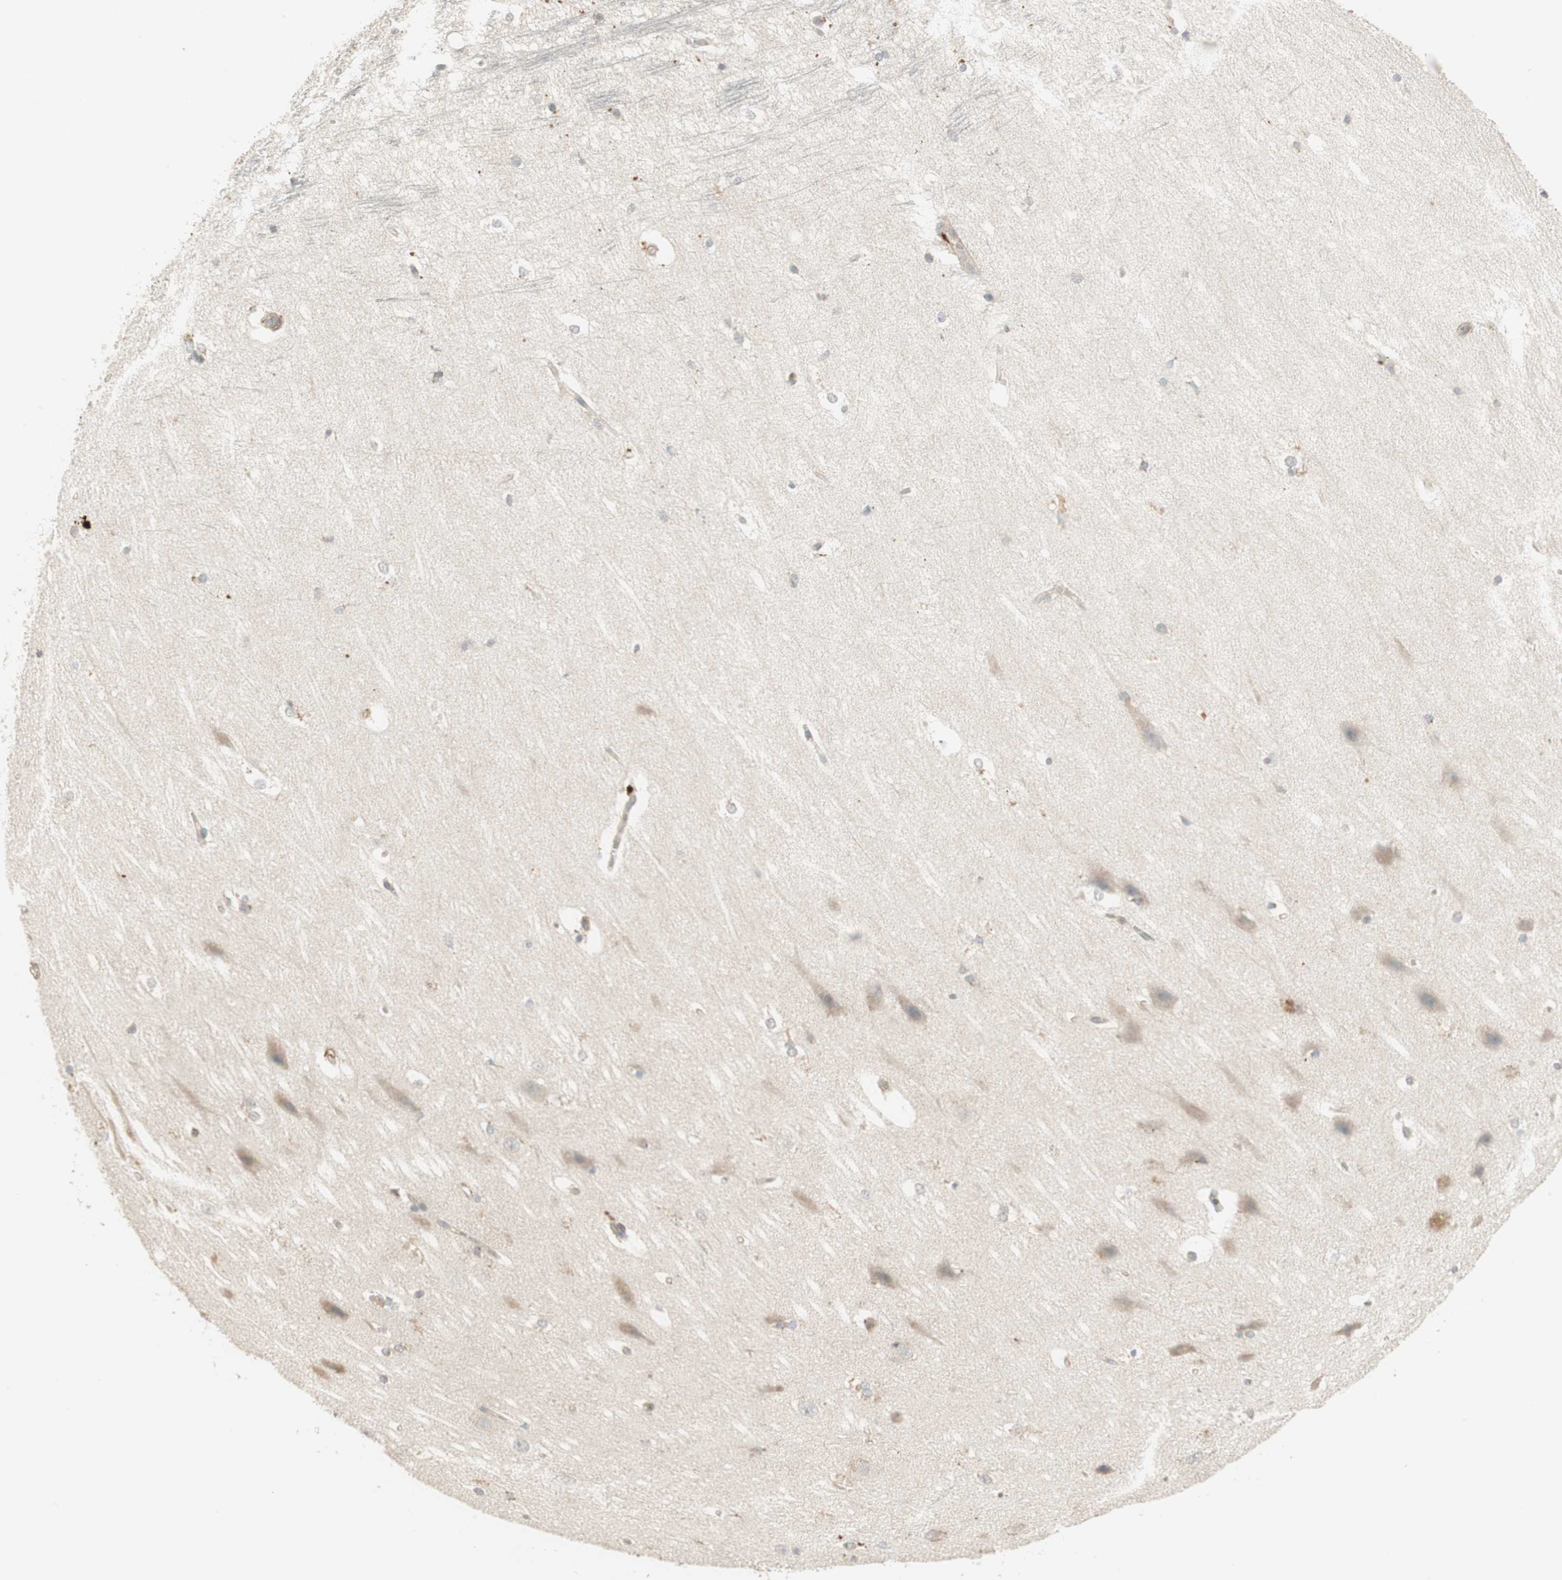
{"staining": {"intensity": "negative", "quantity": "none", "location": "none"}, "tissue": "hippocampus", "cell_type": "Glial cells", "image_type": "normal", "snomed": [{"axis": "morphology", "description": "Normal tissue, NOS"}, {"axis": "topography", "description": "Hippocampus"}], "caption": "Unremarkable hippocampus was stained to show a protein in brown. There is no significant positivity in glial cells. Brightfield microscopy of IHC stained with DAB (brown) and hematoxylin (blue), captured at high magnification.", "gene": "SFRP1", "patient": {"sex": "female", "age": 19}}